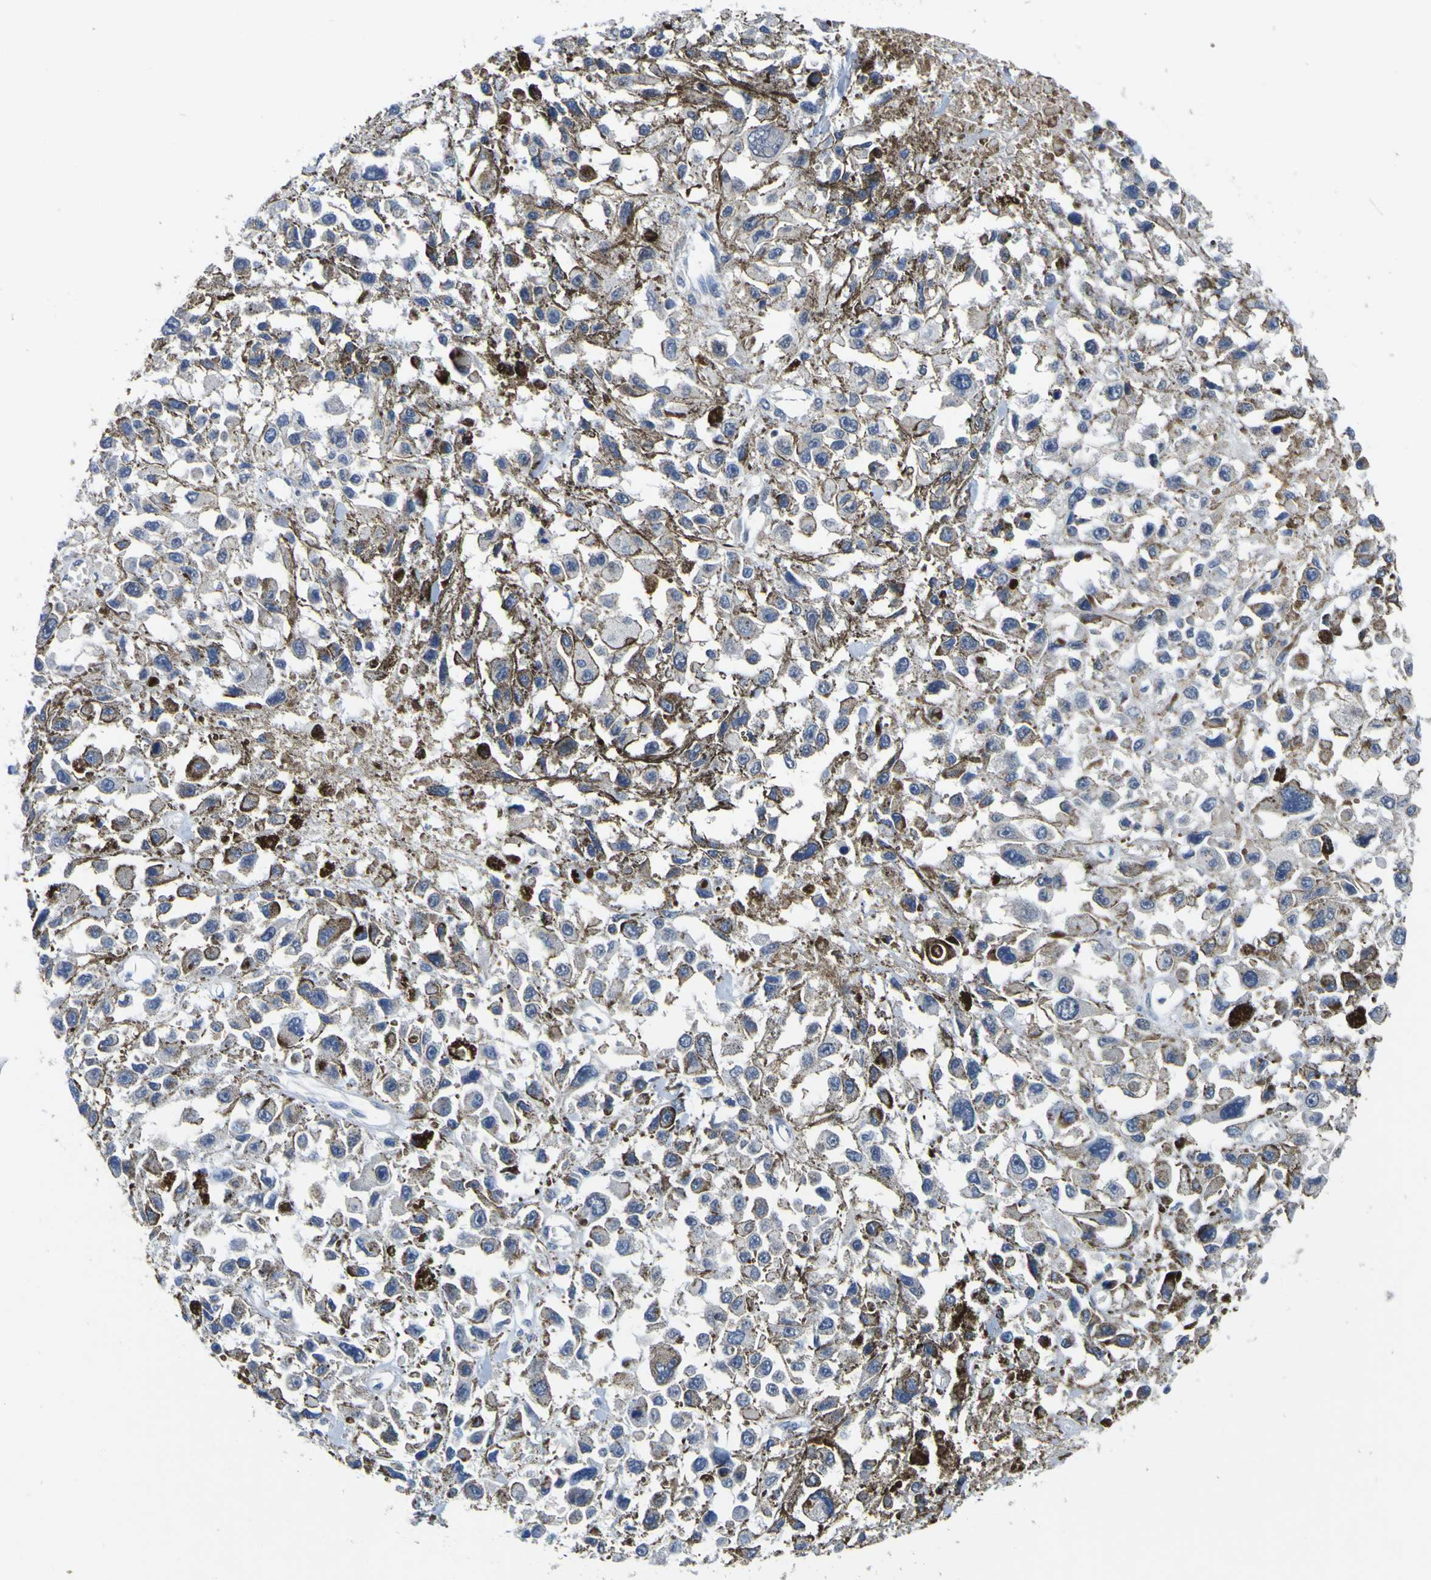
{"staining": {"intensity": "moderate", "quantity": "<25%", "location": "cytoplasmic/membranous"}, "tissue": "melanoma", "cell_type": "Tumor cells", "image_type": "cancer", "snomed": [{"axis": "morphology", "description": "Malignant melanoma, Metastatic site"}, {"axis": "topography", "description": "Lymph node"}], "caption": "This is an image of immunohistochemistry (IHC) staining of melanoma, which shows moderate positivity in the cytoplasmic/membranous of tumor cells.", "gene": "TNIK", "patient": {"sex": "male", "age": 59}}